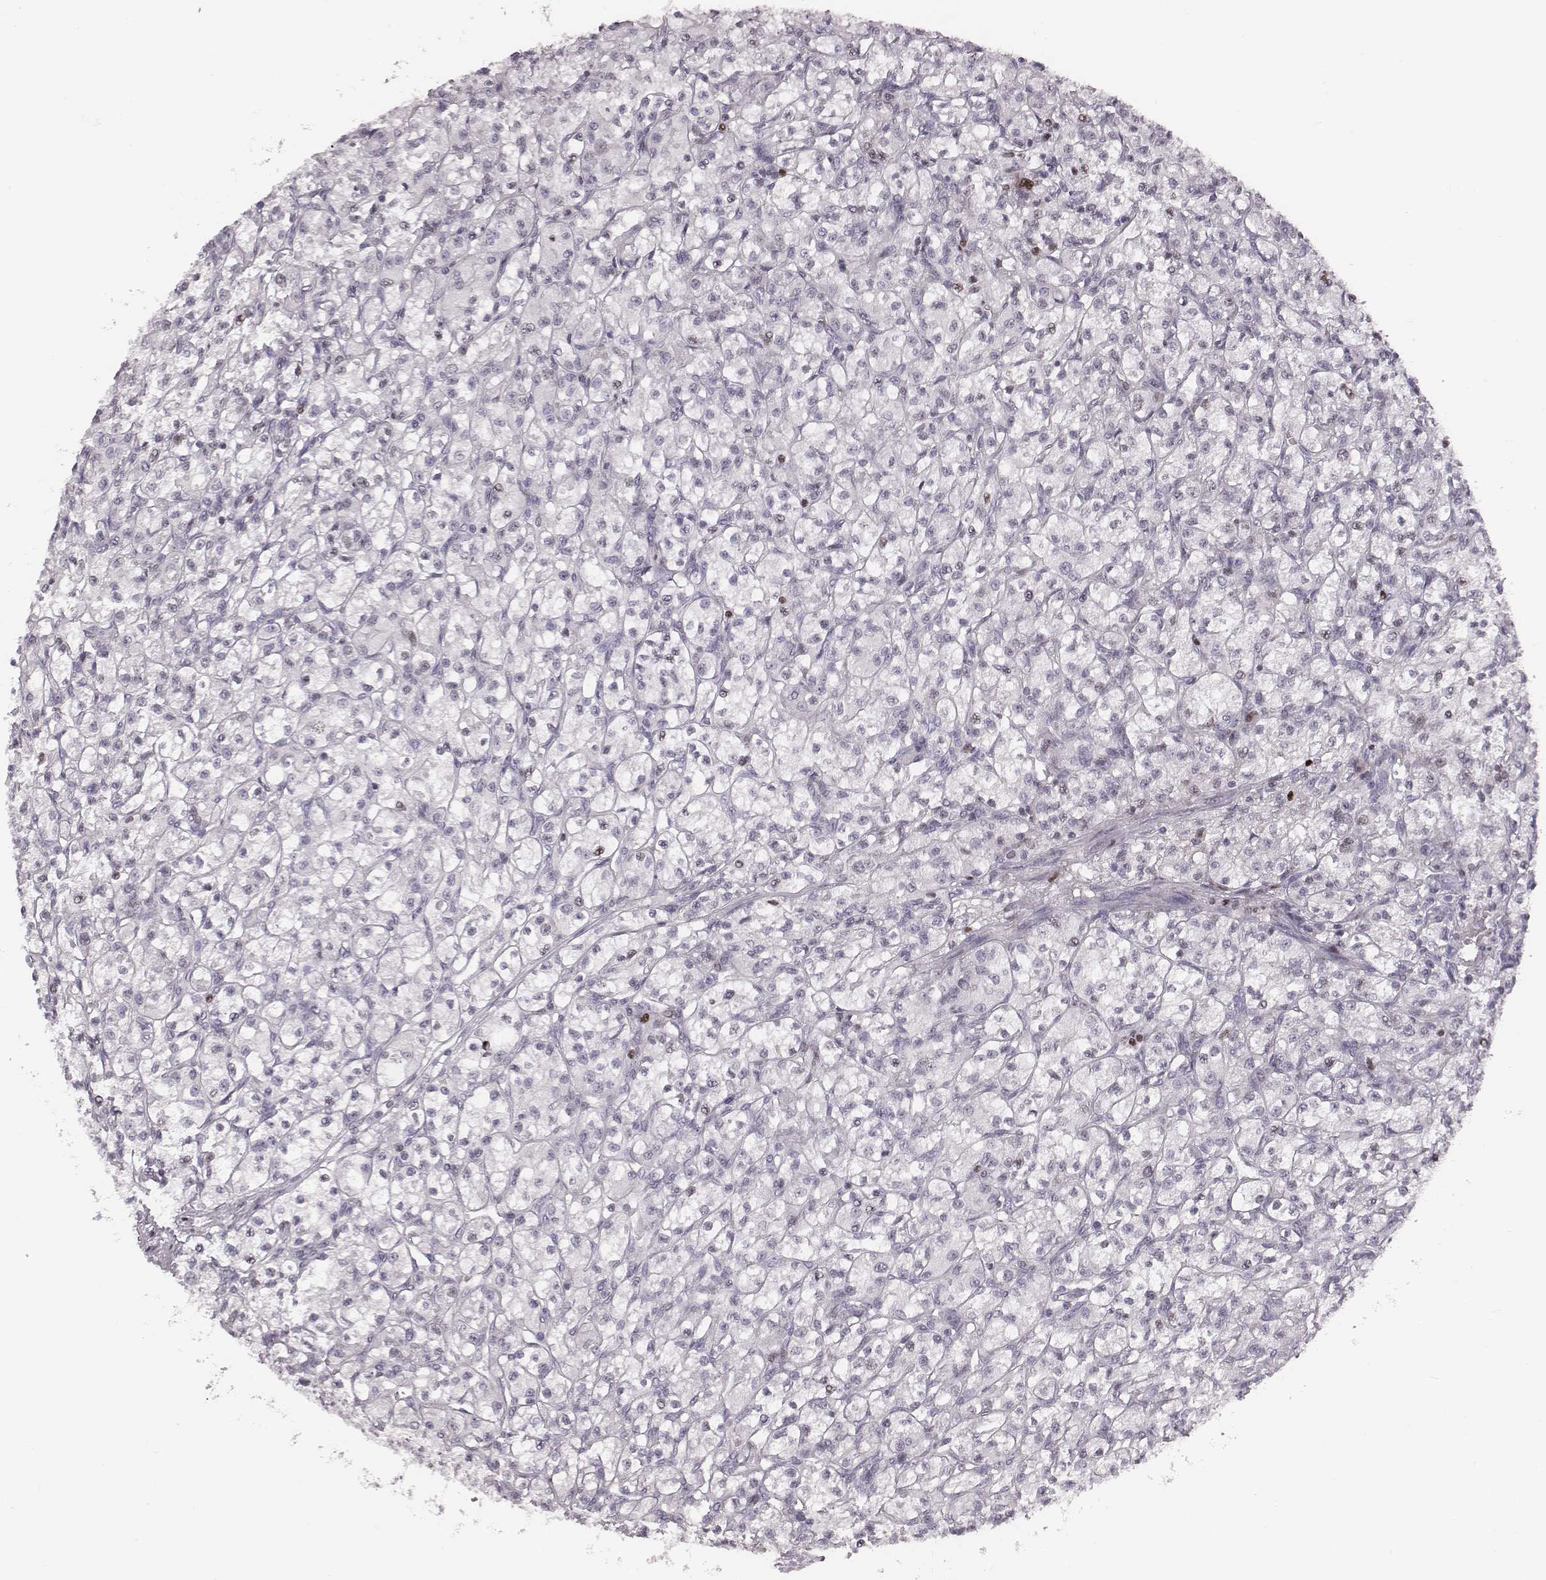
{"staining": {"intensity": "negative", "quantity": "none", "location": "none"}, "tissue": "renal cancer", "cell_type": "Tumor cells", "image_type": "cancer", "snomed": [{"axis": "morphology", "description": "Adenocarcinoma, NOS"}, {"axis": "topography", "description": "Kidney"}], "caption": "High power microscopy image of an immunohistochemistry (IHC) histopathology image of renal adenocarcinoma, revealing no significant expression in tumor cells. Brightfield microscopy of IHC stained with DAB (brown) and hematoxylin (blue), captured at high magnification.", "gene": "NDC1", "patient": {"sex": "female", "age": 70}}